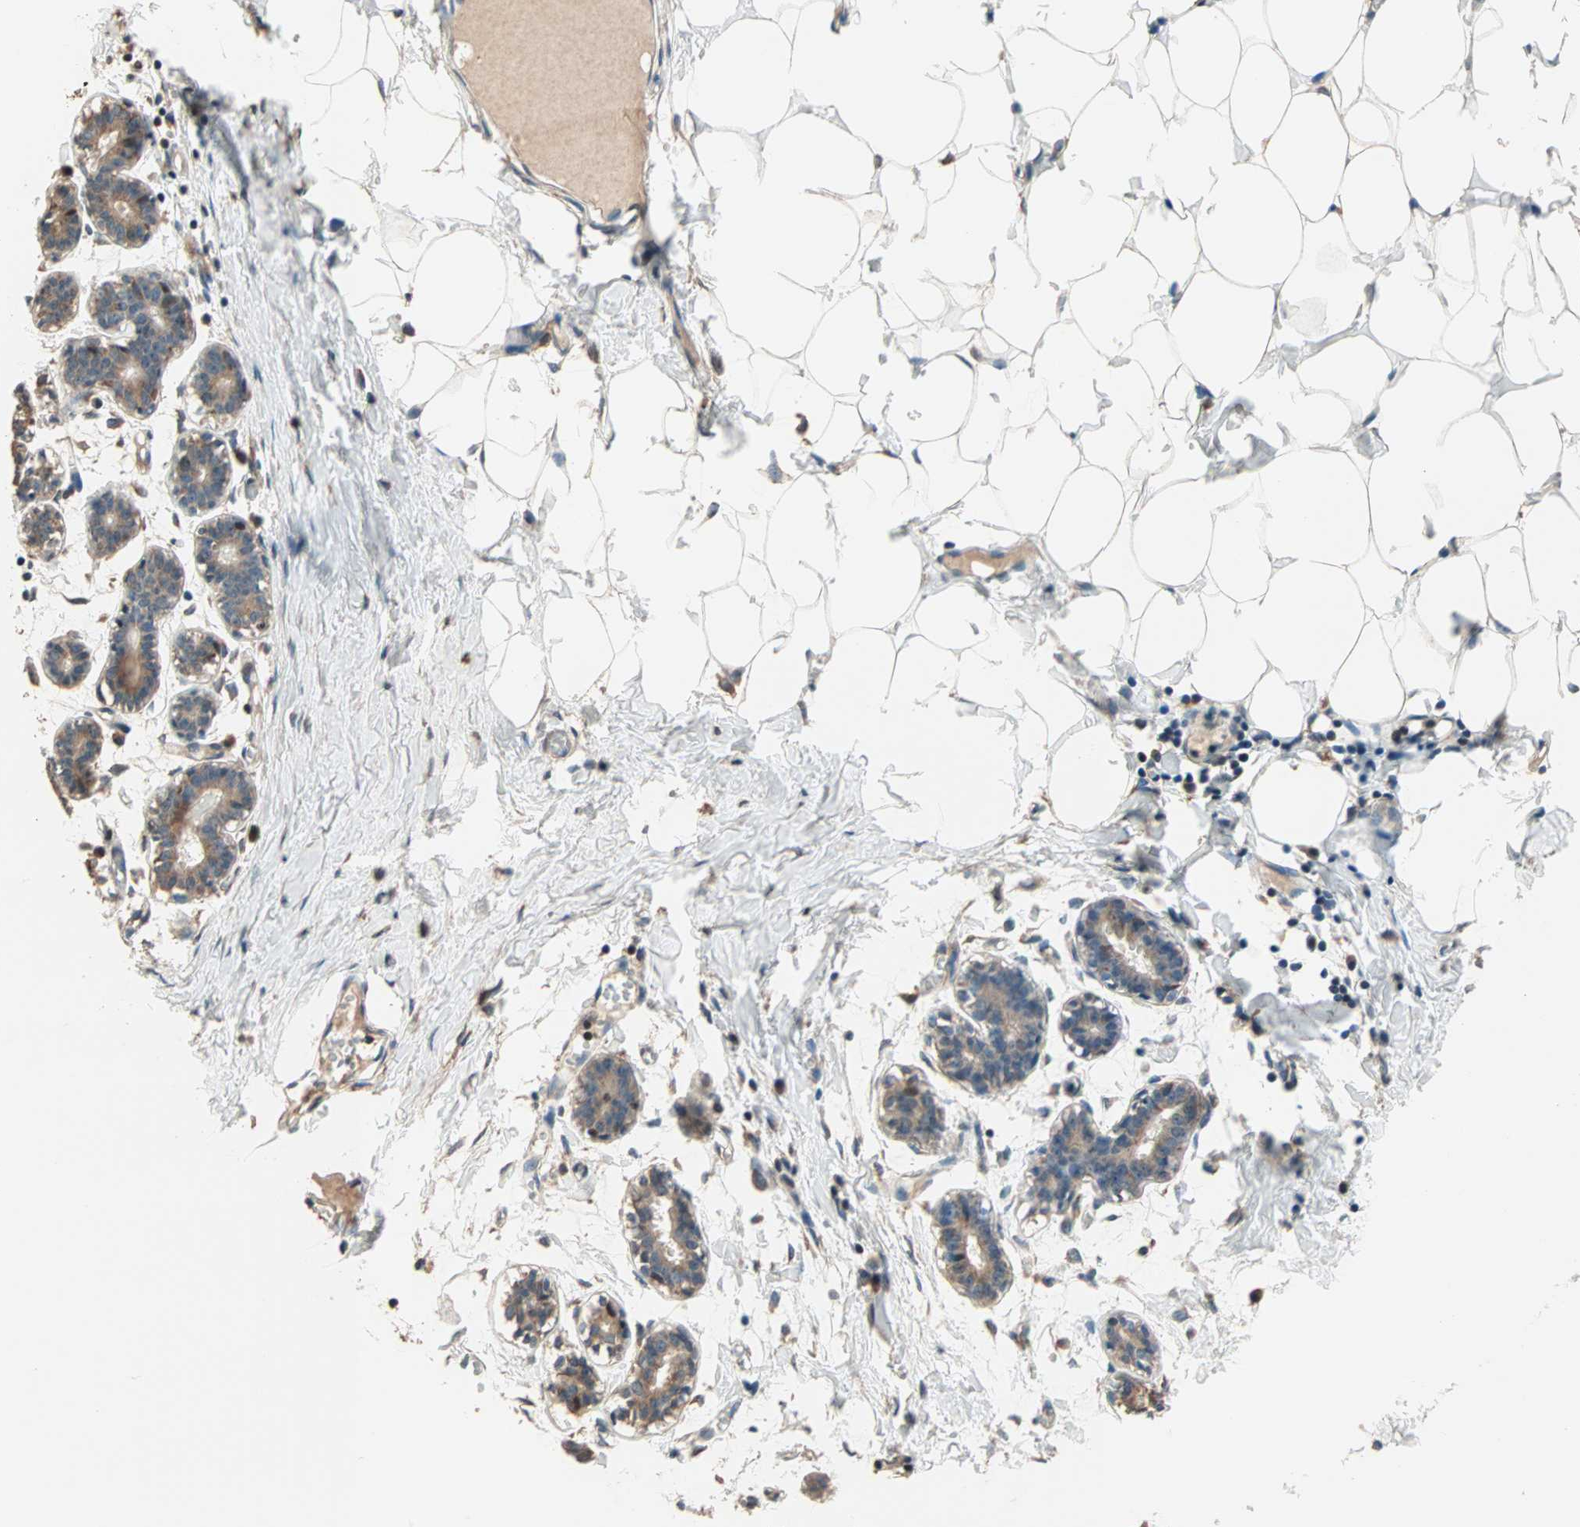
{"staining": {"intensity": "negative", "quantity": "none", "location": "none"}, "tissue": "breast", "cell_type": "Adipocytes", "image_type": "normal", "snomed": [{"axis": "morphology", "description": "Normal tissue, NOS"}, {"axis": "topography", "description": "Breast"}], "caption": "DAB (3,3'-diaminobenzidine) immunohistochemical staining of unremarkable human breast reveals no significant expression in adipocytes.", "gene": "HECW1", "patient": {"sex": "female", "age": 27}}